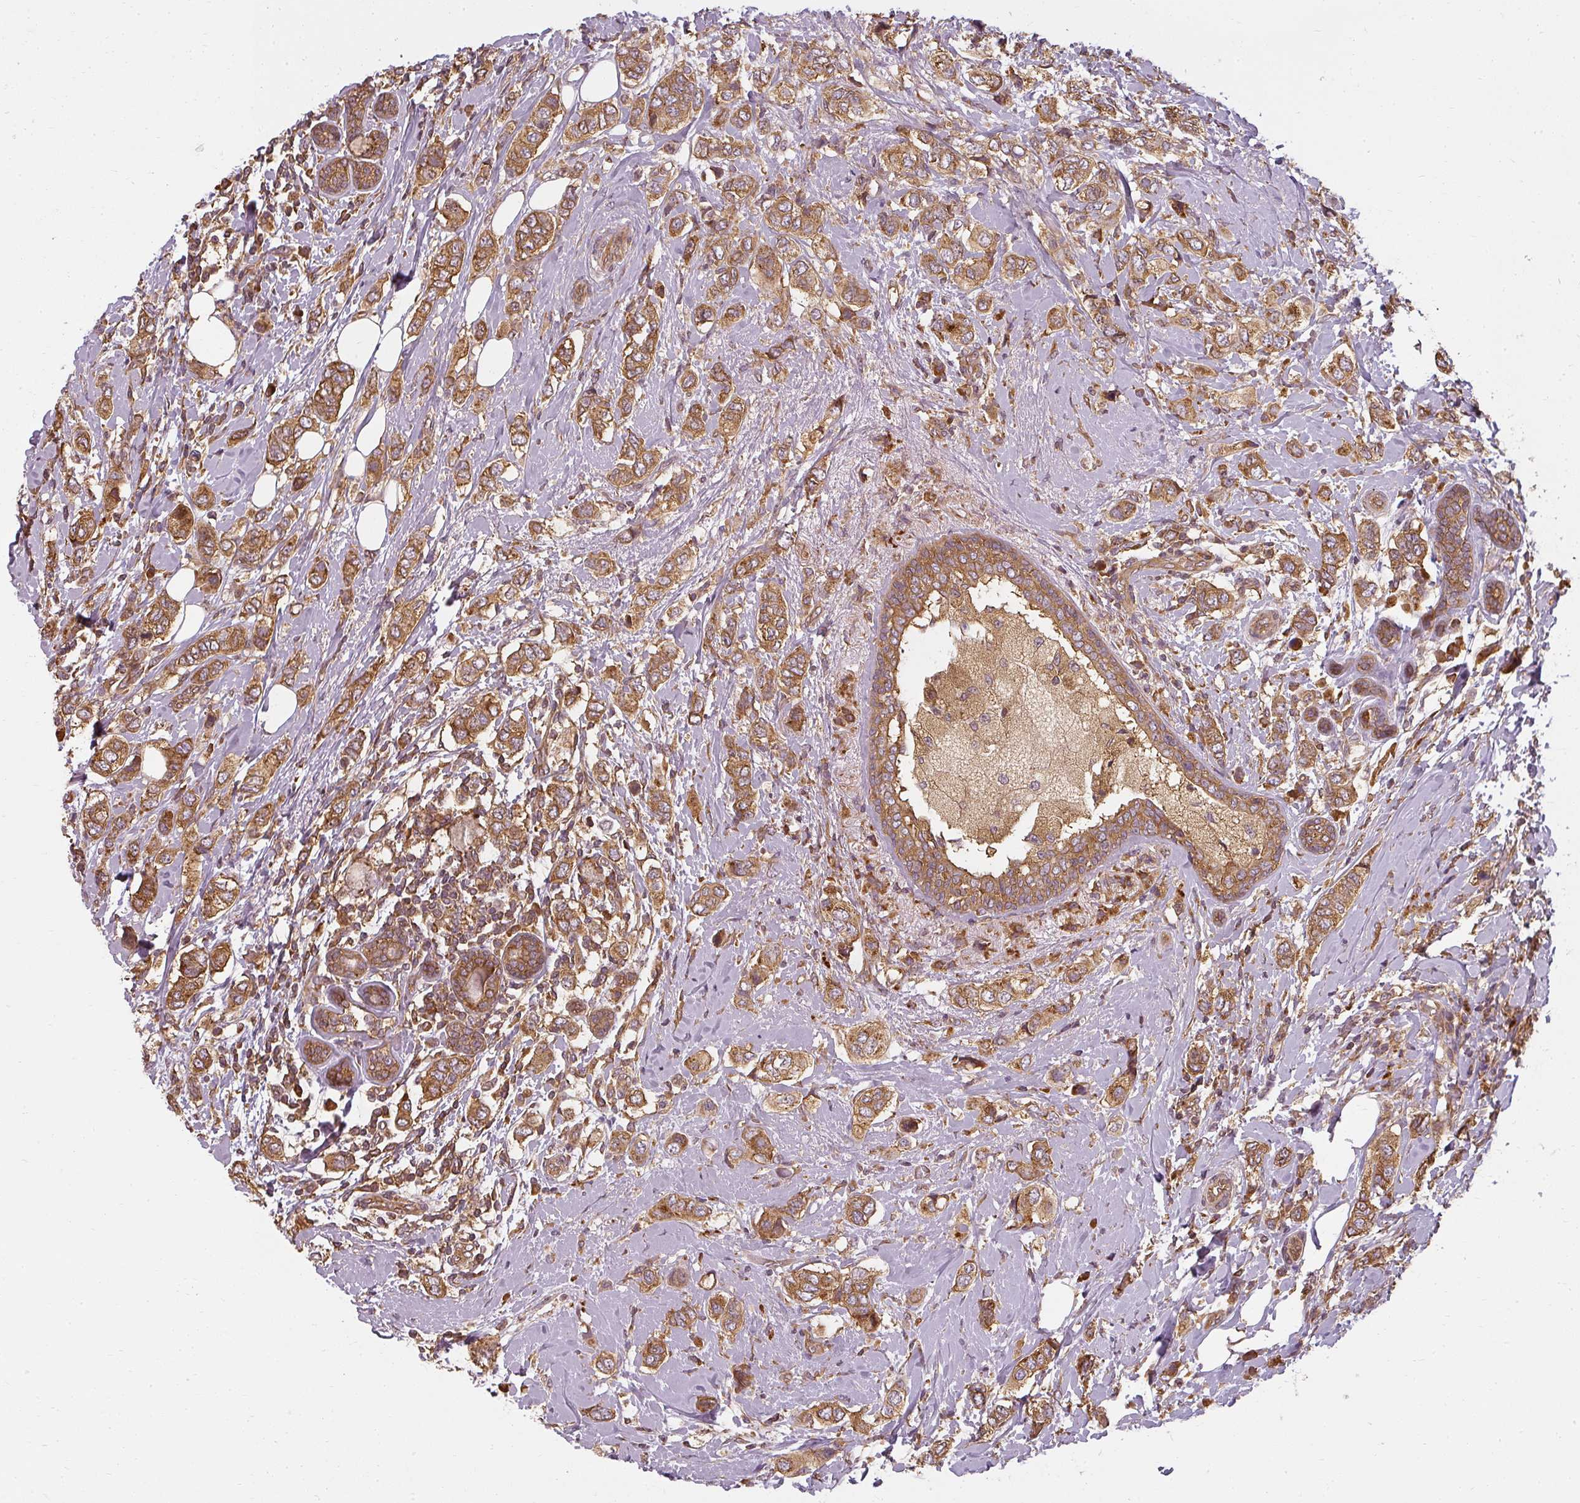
{"staining": {"intensity": "strong", "quantity": ">75%", "location": "cytoplasmic/membranous"}, "tissue": "breast cancer", "cell_type": "Tumor cells", "image_type": "cancer", "snomed": [{"axis": "morphology", "description": "Lobular carcinoma"}, {"axis": "topography", "description": "Breast"}], "caption": "Immunohistochemical staining of human breast cancer (lobular carcinoma) displays strong cytoplasmic/membranous protein positivity in about >75% of tumor cells.", "gene": "RPL24", "patient": {"sex": "female", "age": 51}}